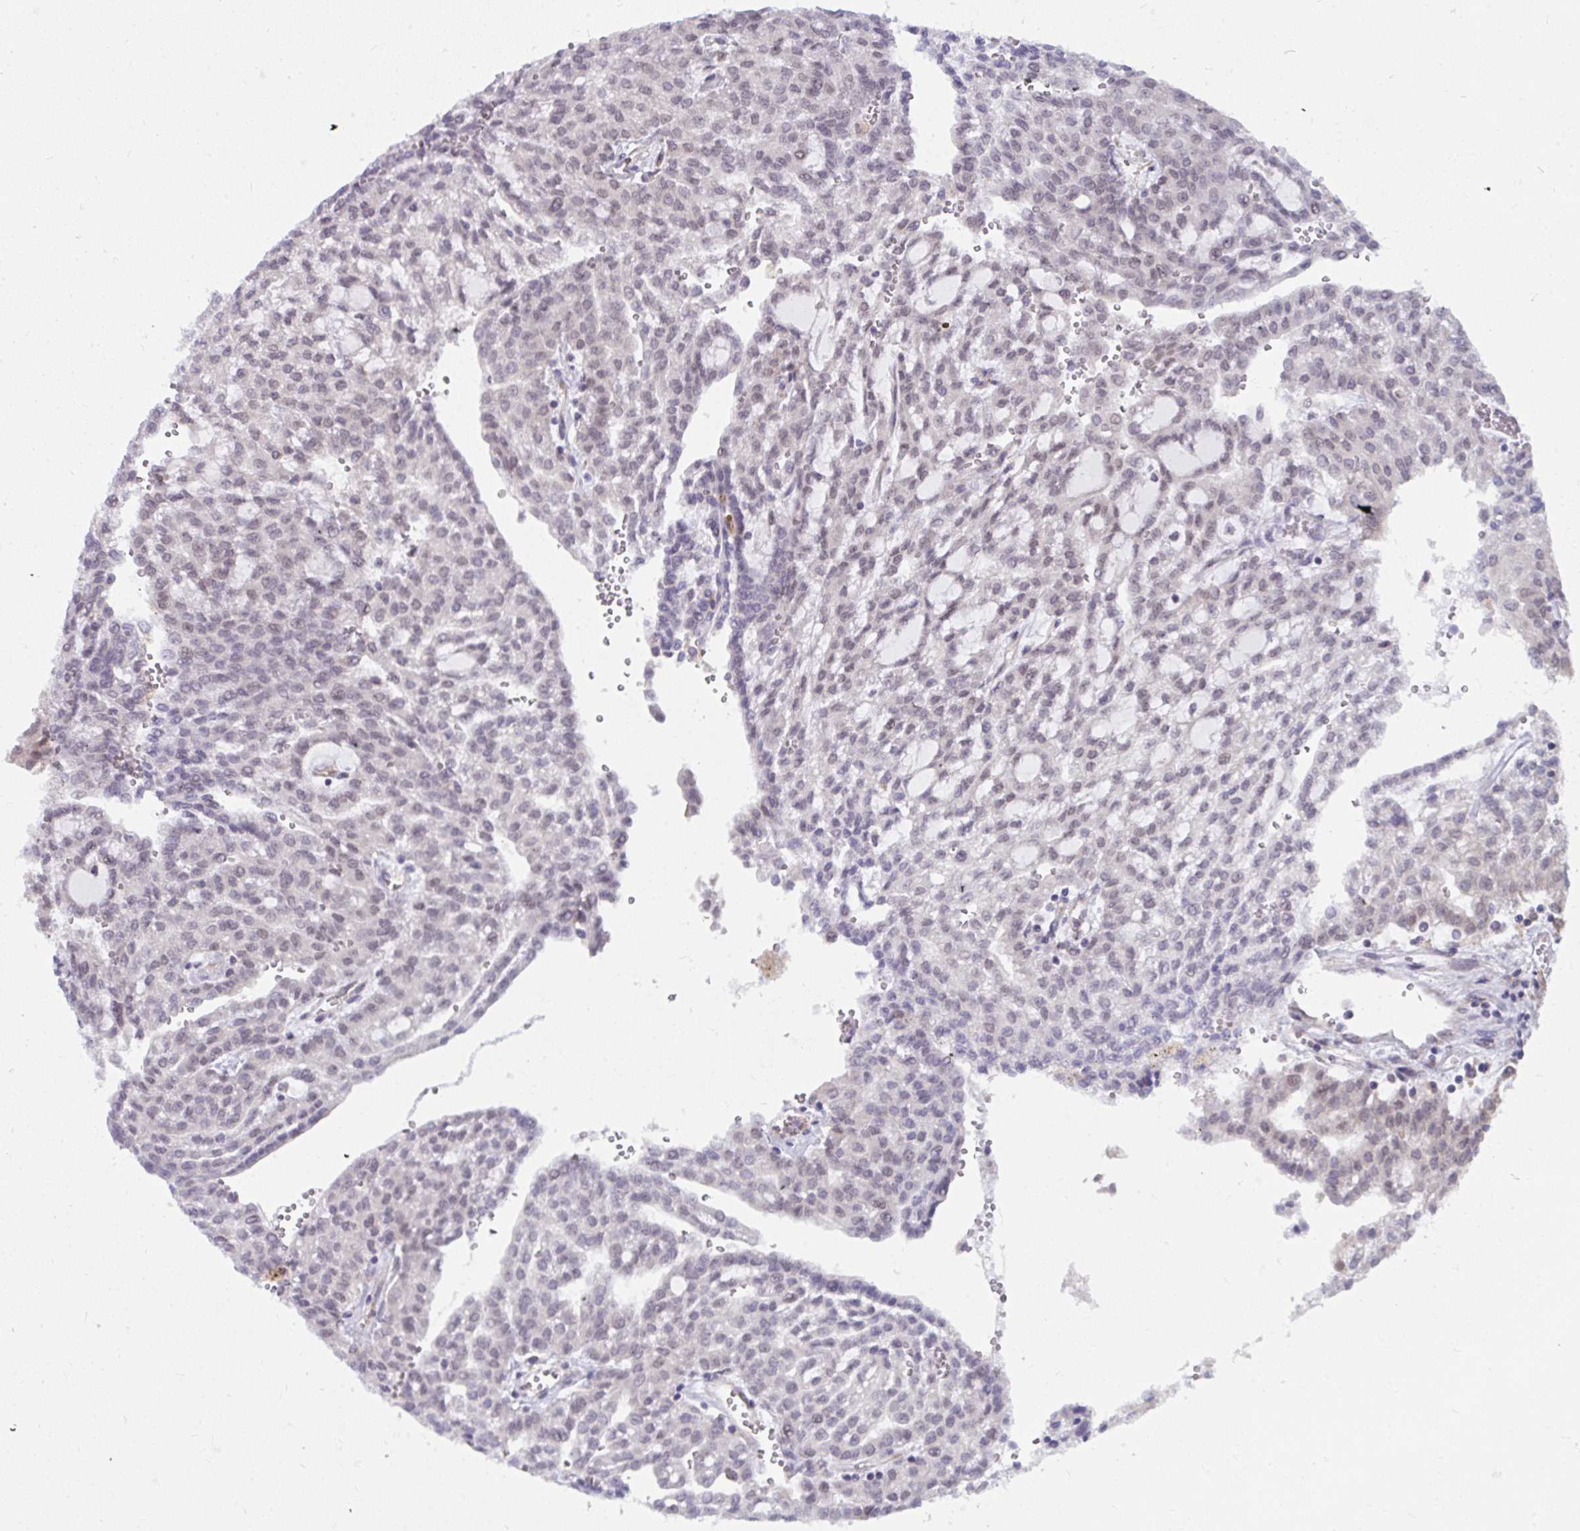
{"staining": {"intensity": "moderate", "quantity": "<25%", "location": "nuclear"}, "tissue": "renal cancer", "cell_type": "Tumor cells", "image_type": "cancer", "snomed": [{"axis": "morphology", "description": "Adenocarcinoma, NOS"}, {"axis": "topography", "description": "Kidney"}], "caption": "The image demonstrates a brown stain indicating the presence of a protein in the nuclear of tumor cells in renal cancer (adenocarcinoma).", "gene": "NMNAT1", "patient": {"sex": "male", "age": 63}}